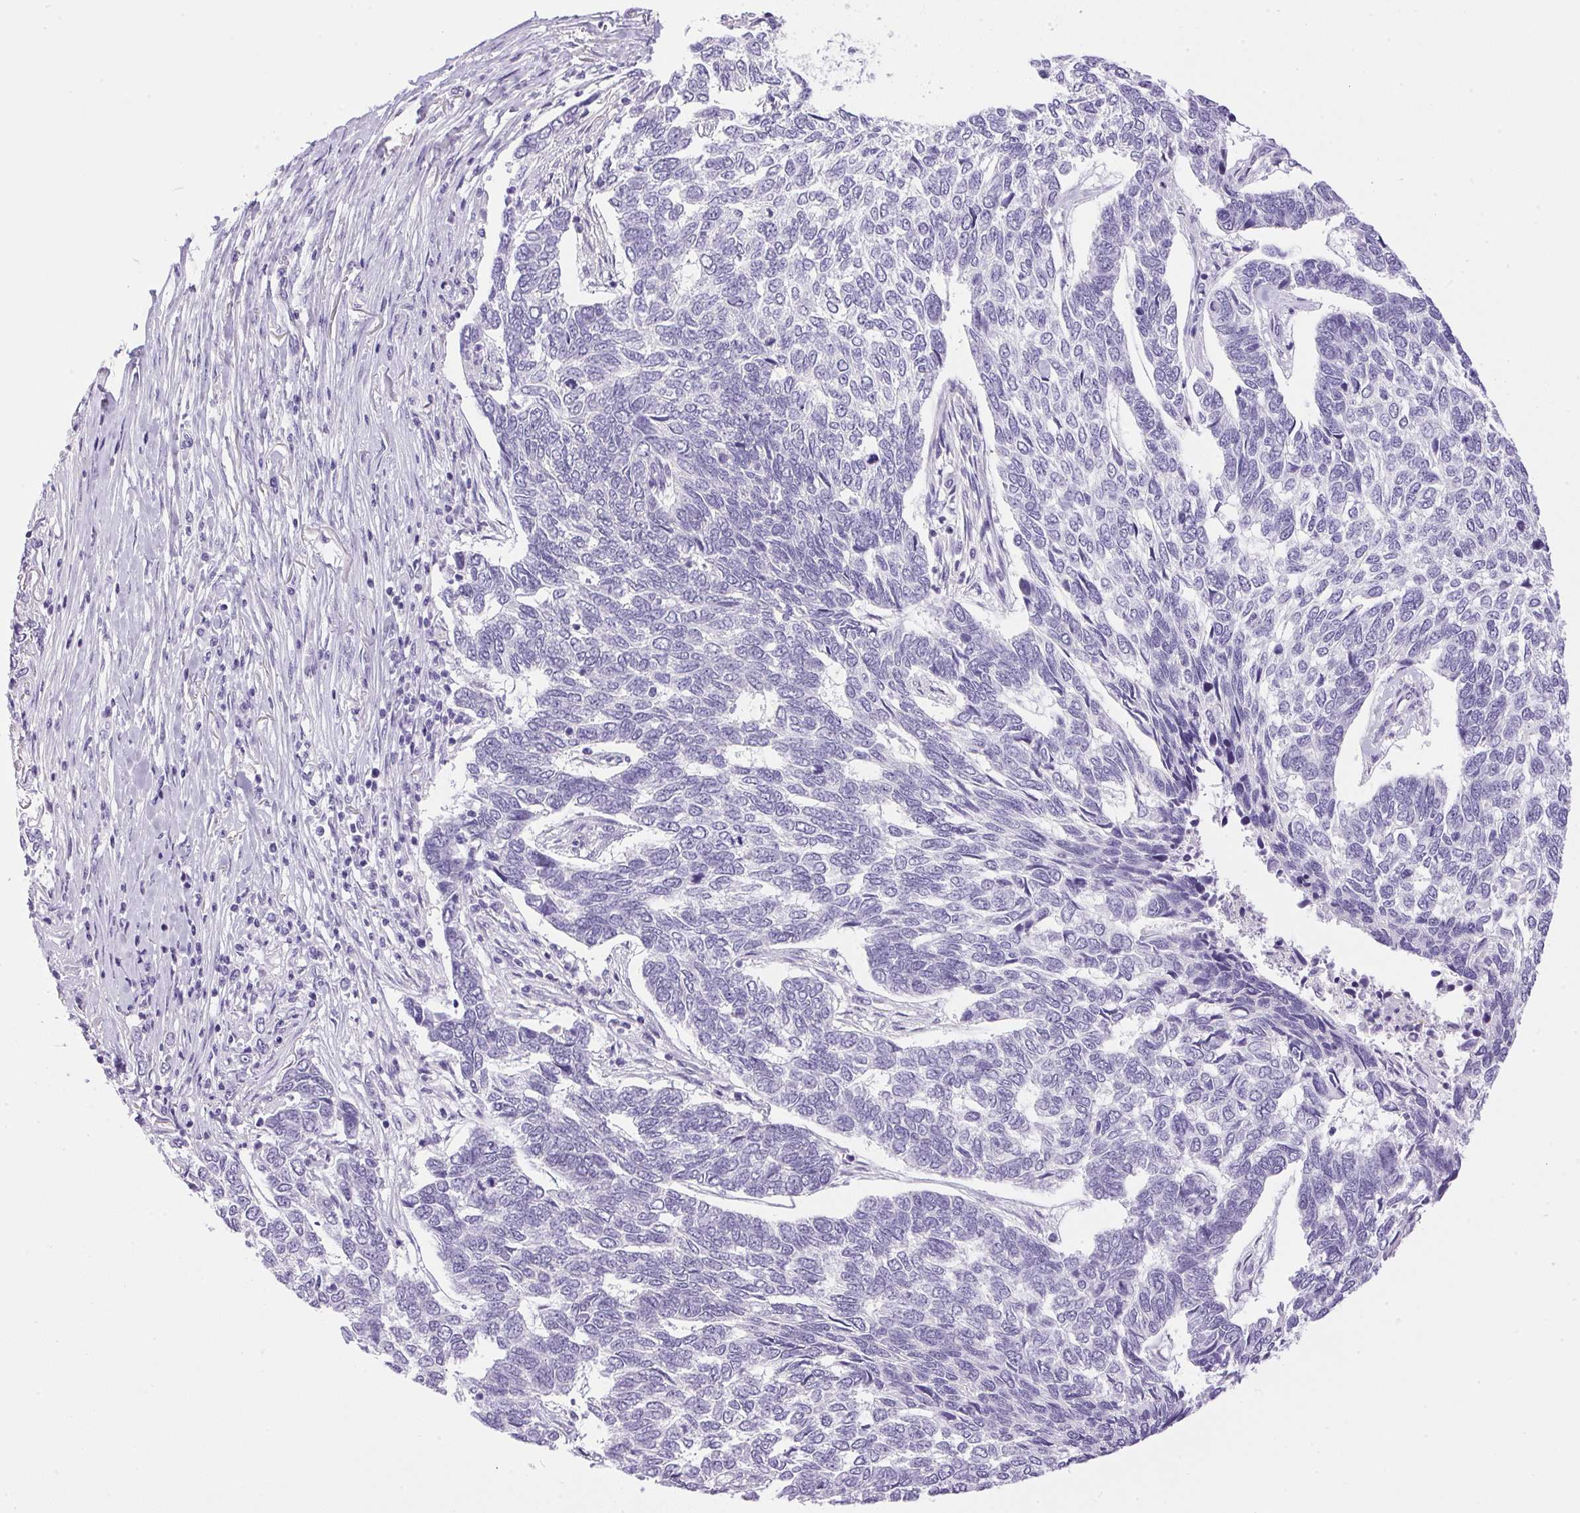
{"staining": {"intensity": "negative", "quantity": "none", "location": "none"}, "tissue": "skin cancer", "cell_type": "Tumor cells", "image_type": "cancer", "snomed": [{"axis": "morphology", "description": "Basal cell carcinoma"}, {"axis": "topography", "description": "Skin"}], "caption": "Tumor cells show no significant expression in skin basal cell carcinoma. Nuclei are stained in blue.", "gene": "ATP6V0A4", "patient": {"sex": "female", "age": 65}}